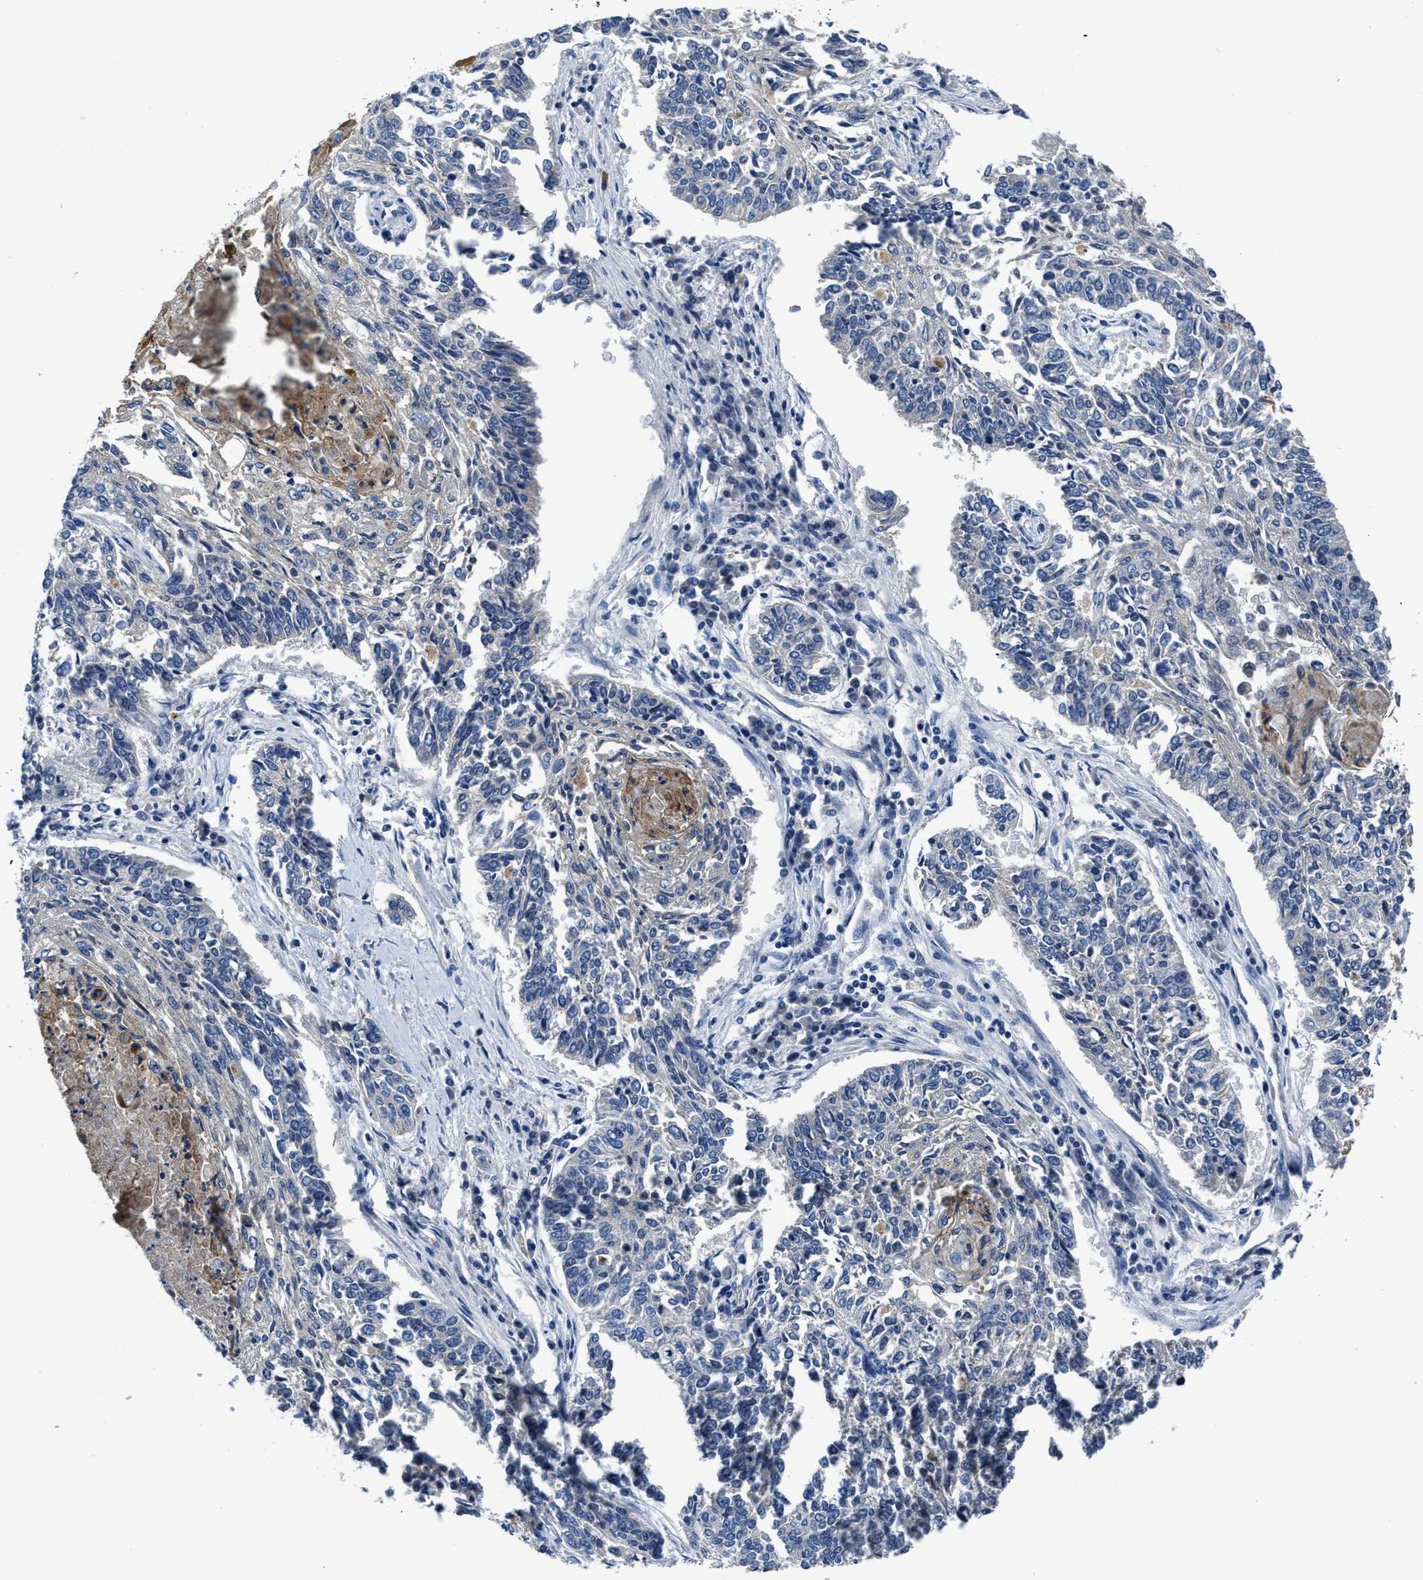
{"staining": {"intensity": "negative", "quantity": "none", "location": "none"}, "tissue": "lung cancer", "cell_type": "Tumor cells", "image_type": "cancer", "snomed": [{"axis": "morphology", "description": "Normal tissue, NOS"}, {"axis": "morphology", "description": "Squamous cell carcinoma, NOS"}, {"axis": "topography", "description": "Cartilage tissue"}, {"axis": "topography", "description": "Bronchus"}, {"axis": "topography", "description": "Lung"}], "caption": "DAB (3,3'-diaminobenzidine) immunohistochemical staining of lung cancer reveals no significant staining in tumor cells.", "gene": "GHITM", "patient": {"sex": "female", "age": 49}}